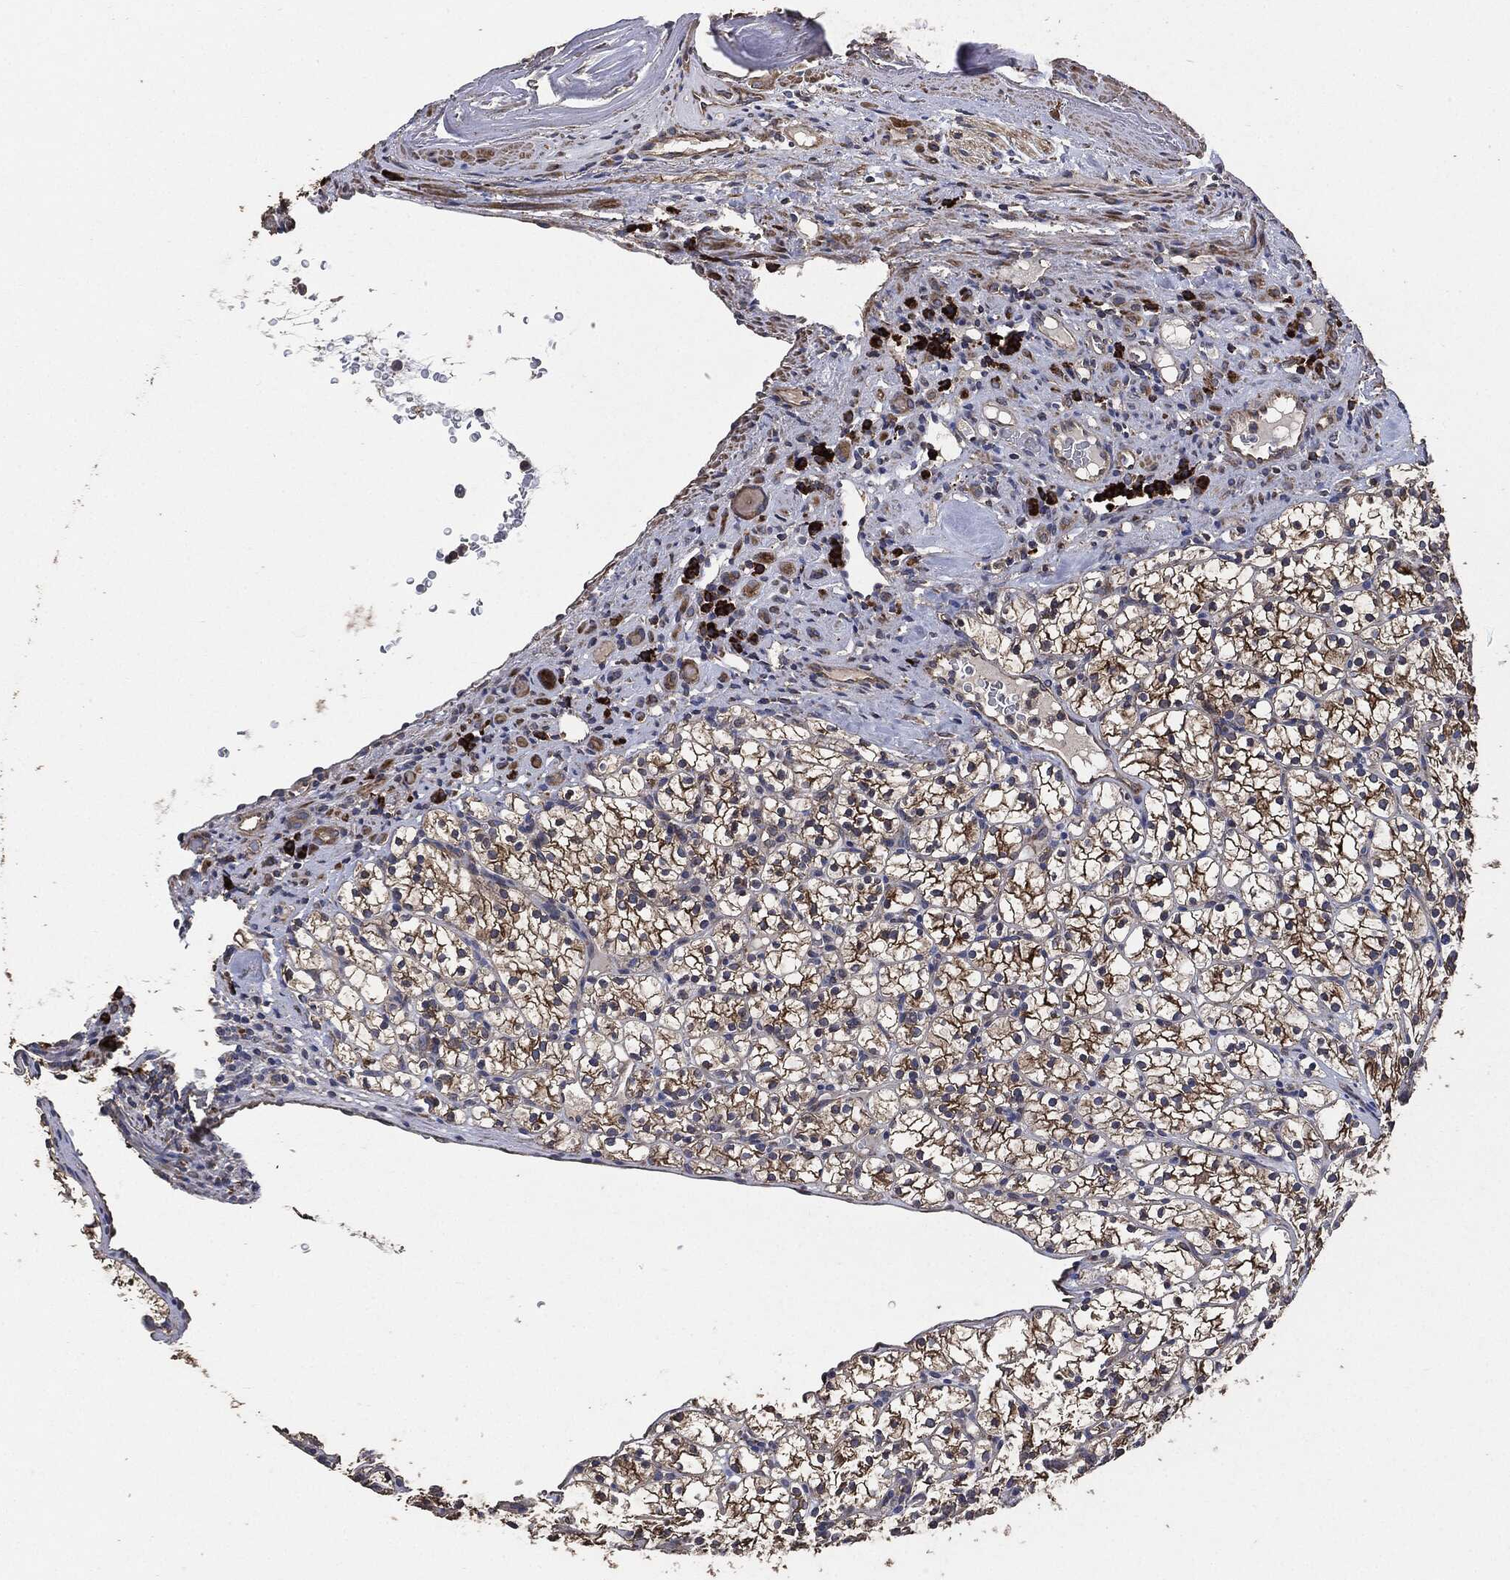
{"staining": {"intensity": "strong", "quantity": "25%-75%", "location": "cytoplasmic/membranous"}, "tissue": "renal cancer", "cell_type": "Tumor cells", "image_type": "cancer", "snomed": [{"axis": "morphology", "description": "Adenocarcinoma, NOS"}, {"axis": "topography", "description": "Kidney"}], "caption": "Brown immunohistochemical staining in renal cancer (adenocarcinoma) reveals strong cytoplasmic/membranous staining in approximately 25%-75% of tumor cells.", "gene": "STK3", "patient": {"sex": "female", "age": 89}}